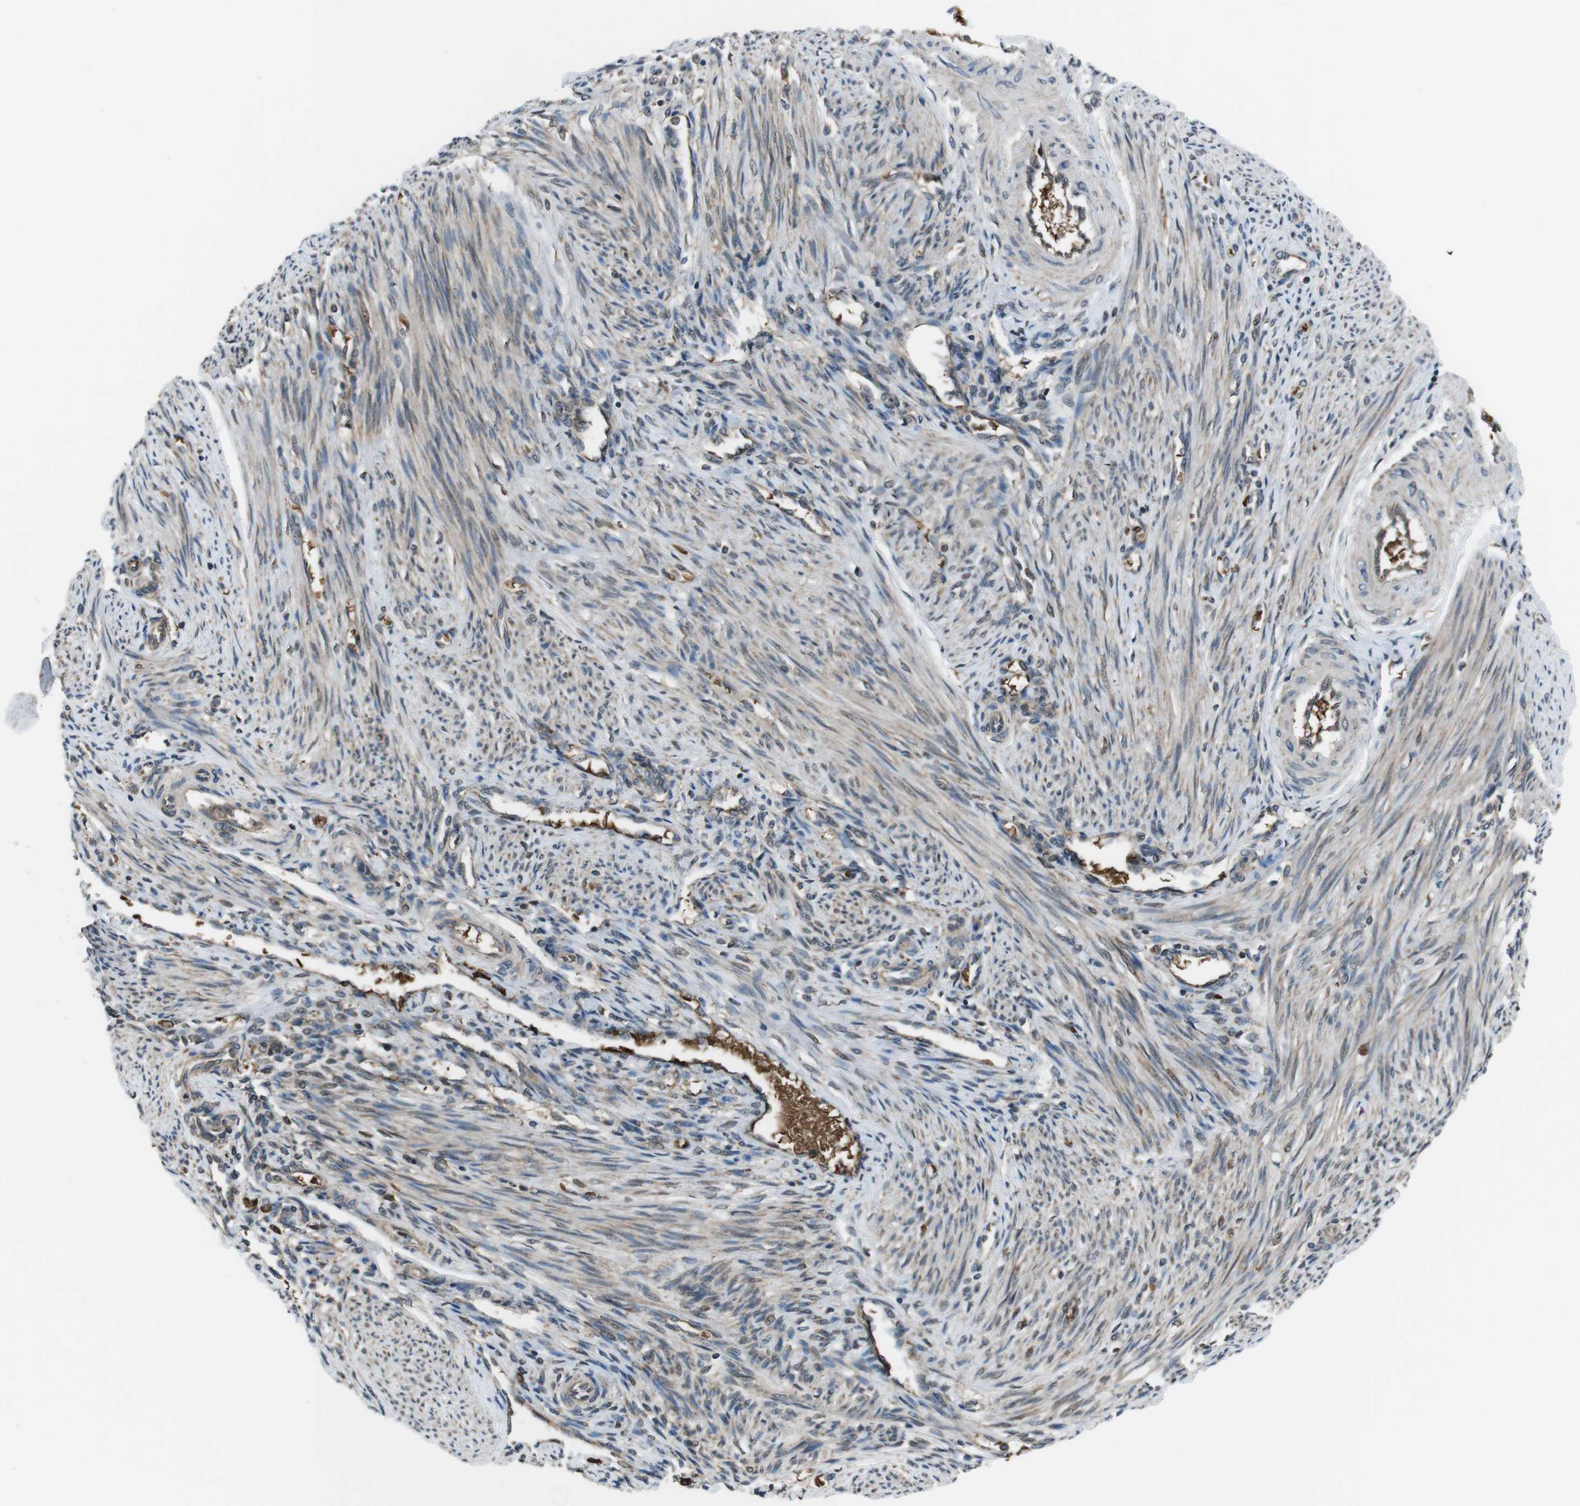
{"staining": {"intensity": "weak", "quantity": "25%-75%", "location": "cytoplasmic/membranous"}, "tissue": "endometrium", "cell_type": "Cells in endometrial stroma", "image_type": "normal", "snomed": [{"axis": "morphology", "description": "Normal tissue, NOS"}, {"axis": "topography", "description": "Endometrium"}], "caption": "DAB (3,3'-diaminobenzidine) immunohistochemical staining of benign endometrium reveals weak cytoplasmic/membranous protein expression in about 25%-75% of cells in endometrial stroma. The staining was performed using DAB (3,3'-diaminobenzidine) to visualize the protein expression in brown, while the nuclei were stained in blue with hematoxylin (Magnification: 20x).", "gene": "SSR3", "patient": {"sex": "female", "age": 42}}